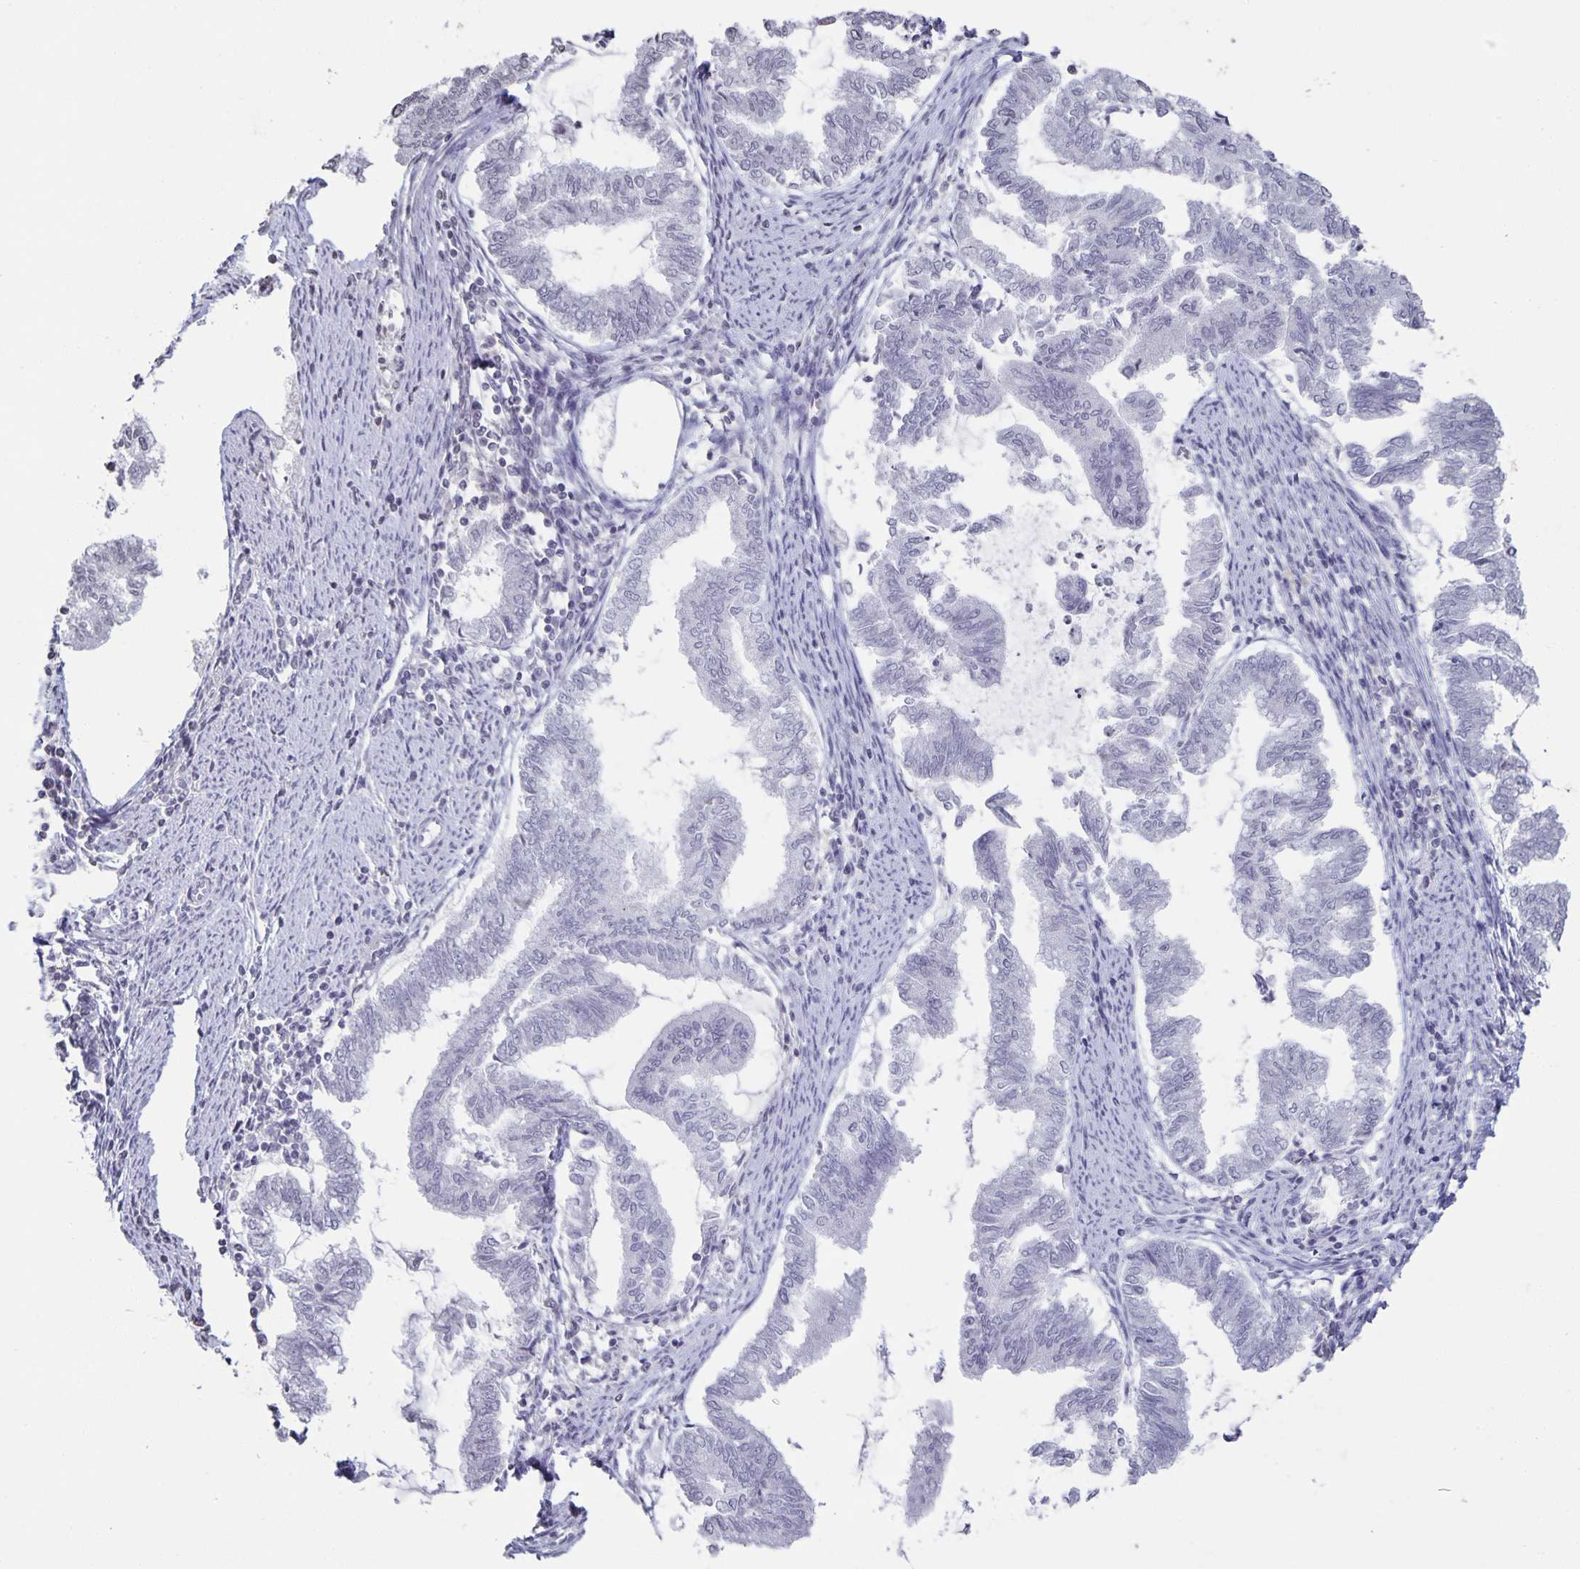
{"staining": {"intensity": "negative", "quantity": "none", "location": "none"}, "tissue": "endometrial cancer", "cell_type": "Tumor cells", "image_type": "cancer", "snomed": [{"axis": "morphology", "description": "Adenocarcinoma, NOS"}, {"axis": "topography", "description": "Endometrium"}], "caption": "Endometrial cancer was stained to show a protein in brown. There is no significant positivity in tumor cells.", "gene": "AQP4", "patient": {"sex": "female", "age": 79}}